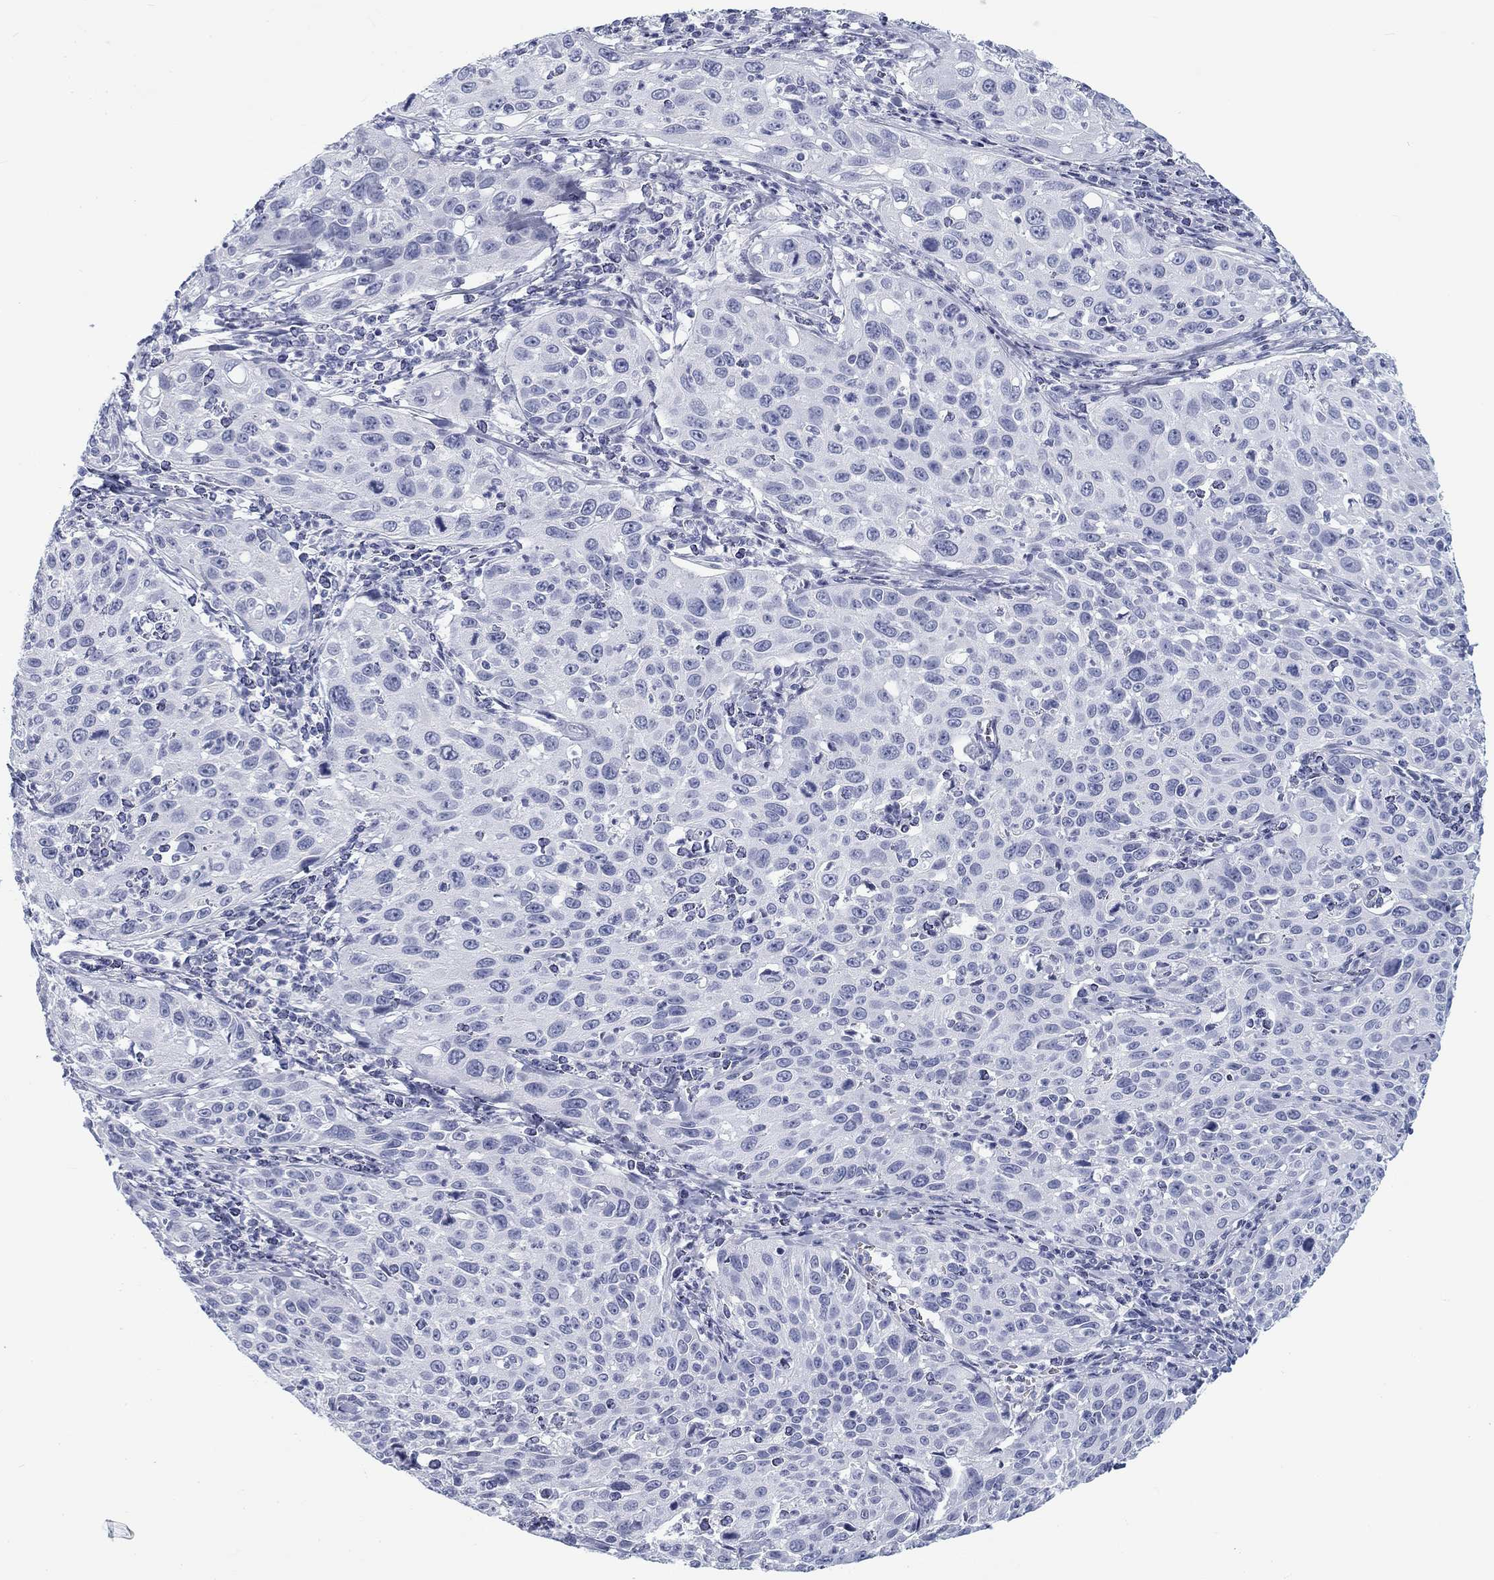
{"staining": {"intensity": "negative", "quantity": "none", "location": "none"}, "tissue": "cervical cancer", "cell_type": "Tumor cells", "image_type": "cancer", "snomed": [{"axis": "morphology", "description": "Squamous cell carcinoma, NOS"}, {"axis": "topography", "description": "Cervix"}], "caption": "Protein analysis of cervical cancer (squamous cell carcinoma) reveals no significant expression in tumor cells.", "gene": "CALB1", "patient": {"sex": "female", "age": 26}}